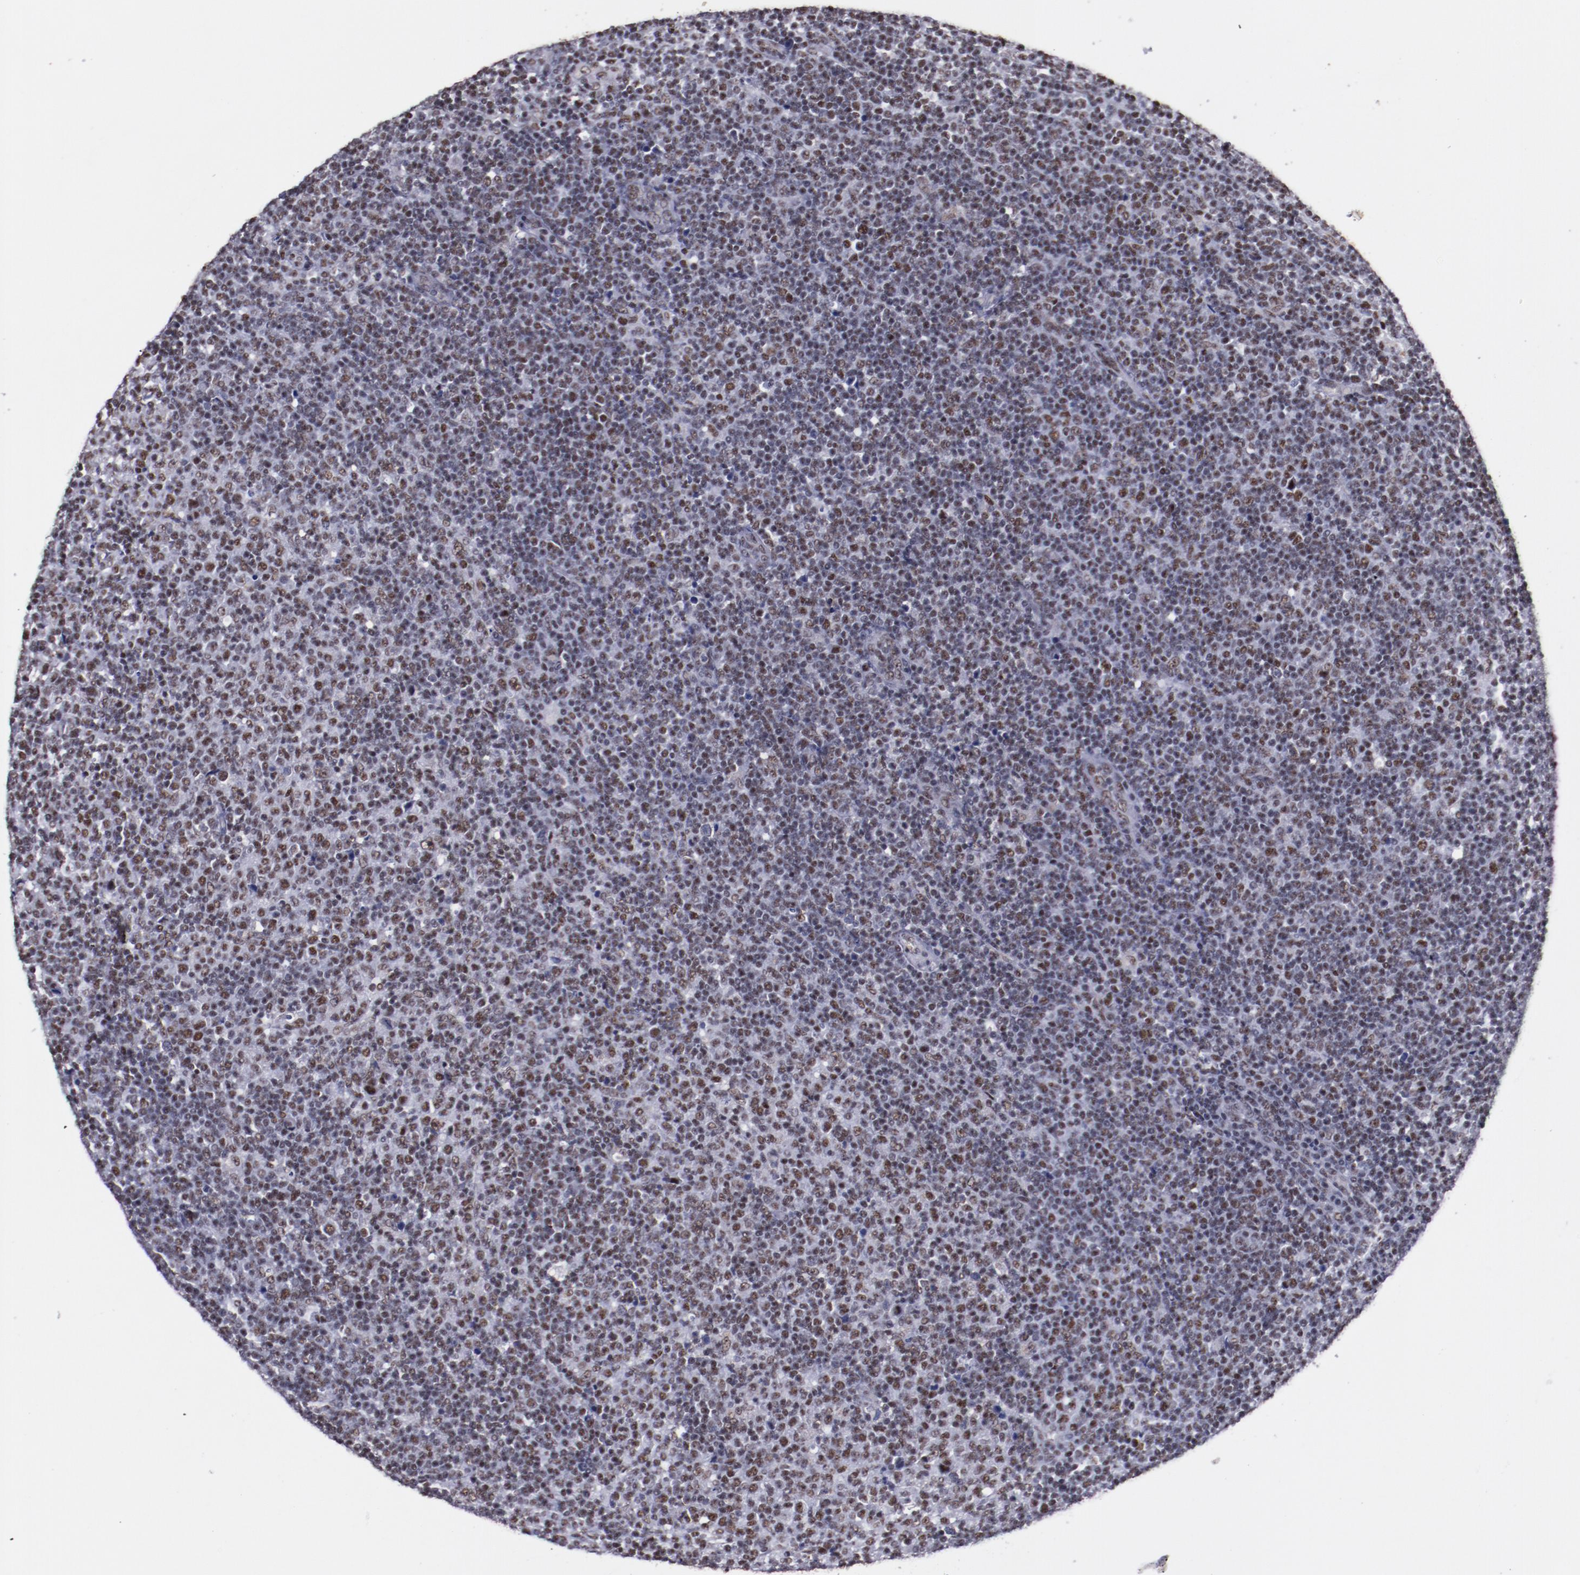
{"staining": {"intensity": "moderate", "quantity": "25%-75%", "location": "nuclear"}, "tissue": "lymphoma", "cell_type": "Tumor cells", "image_type": "cancer", "snomed": [{"axis": "morphology", "description": "Malignant lymphoma, non-Hodgkin's type, Low grade"}, {"axis": "topography", "description": "Lymph node"}], "caption": "This photomicrograph reveals IHC staining of human malignant lymphoma, non-Hodgkin's type (low-grade), with medium moderate nuclear staining in about 25%-75% of tumor cells.", "gene": "PPP4R3A", "patient": {"sex": "male", "age": 70}}